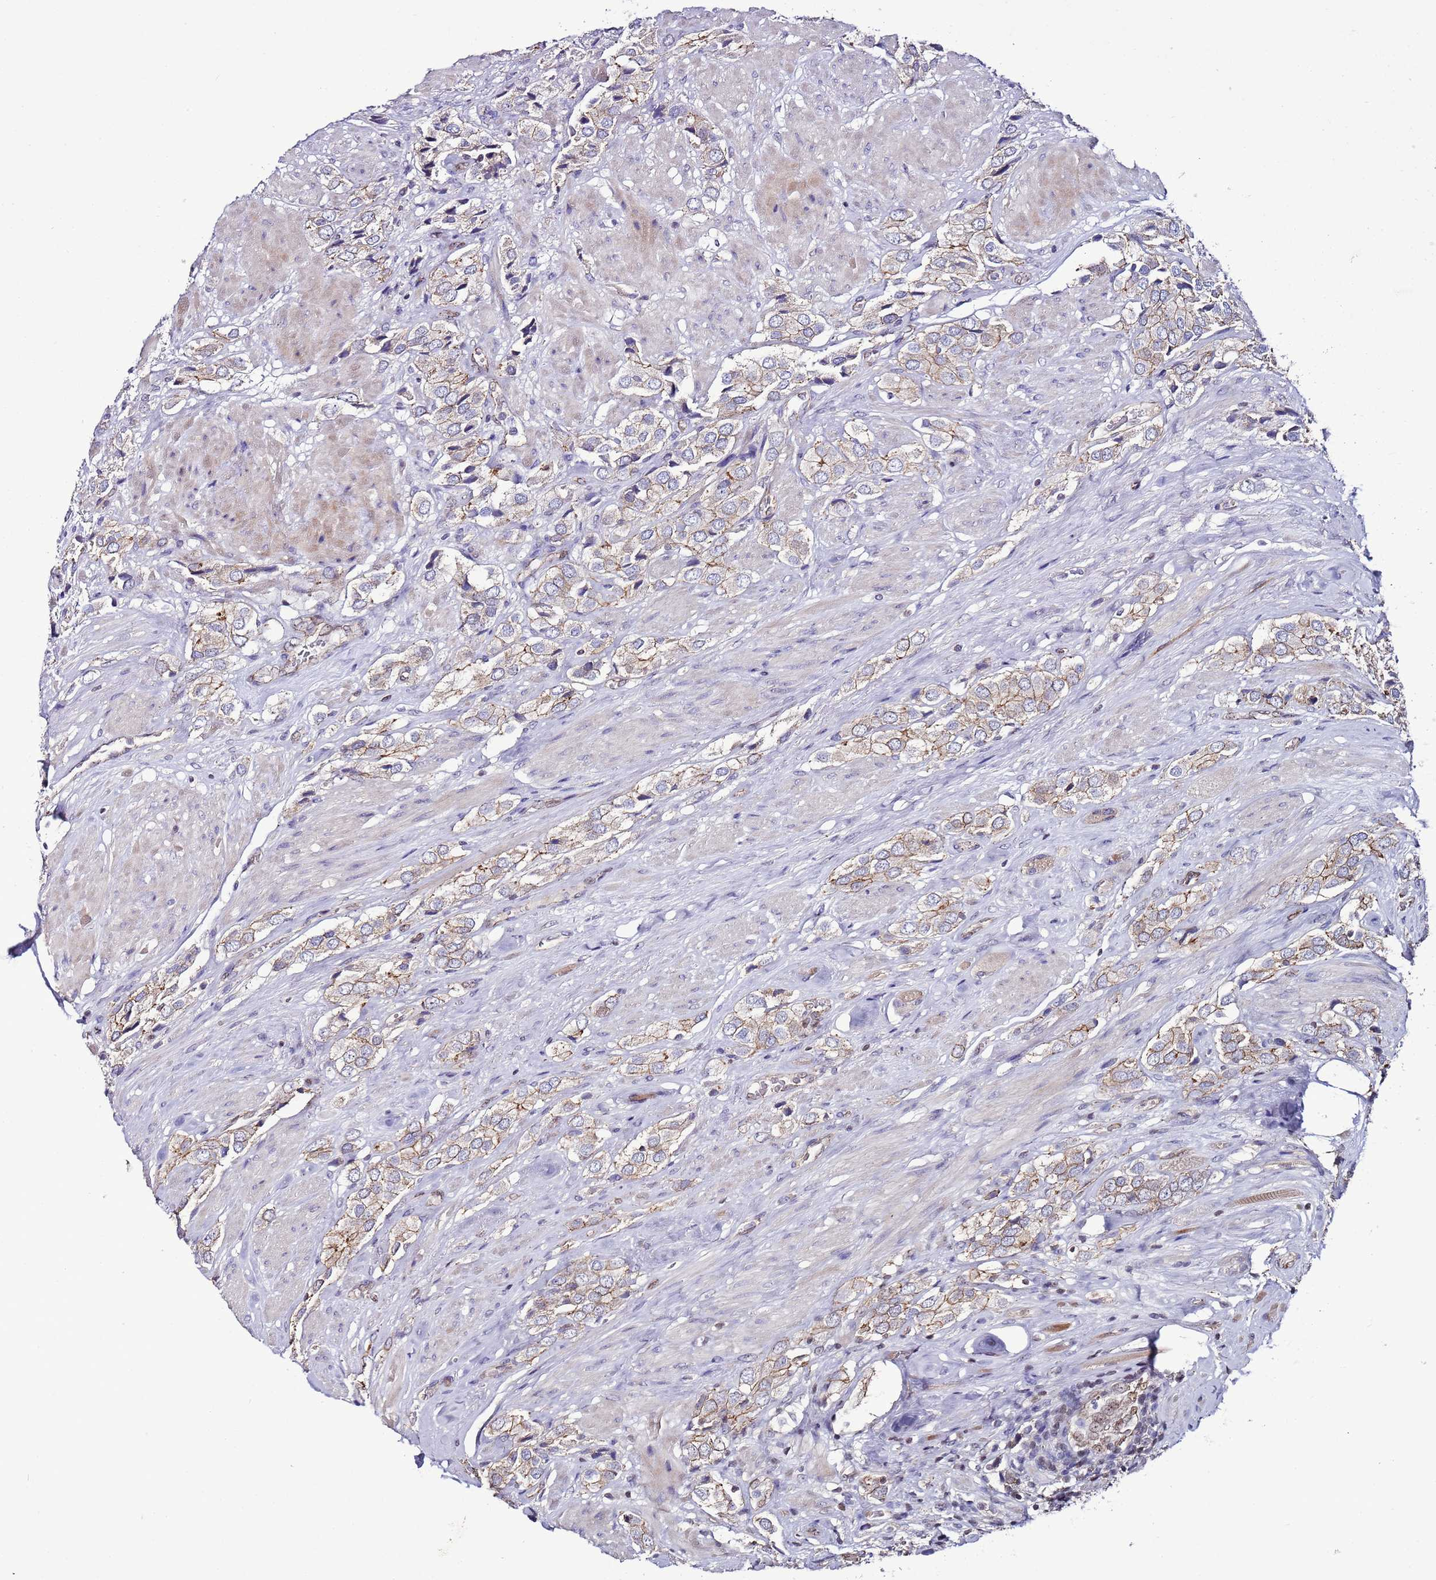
{"staining": {"intensity": "weak", "quantity": ">75%", "location": "cytoplasmic/membranous"}, "tissue": "prostate cancer", "cell_type": "Tumor cells", "image_type": "cancer", "snomed": [{"axis": "morphology", "description": "Adenocarcinoma, High grade"}, {"axis": "topography", "description": "Prostate and seminal vesicle, NOS"}], "caption": "Immunohistochemical staining of human prostate cancer (adenocarcinoma (high-grade)) reveals weak cytoplasmic/membranous protein staining in about >75% of tumor cells.", "gene": "TENM3", "patient": {"sex": "male", "age": 64}}